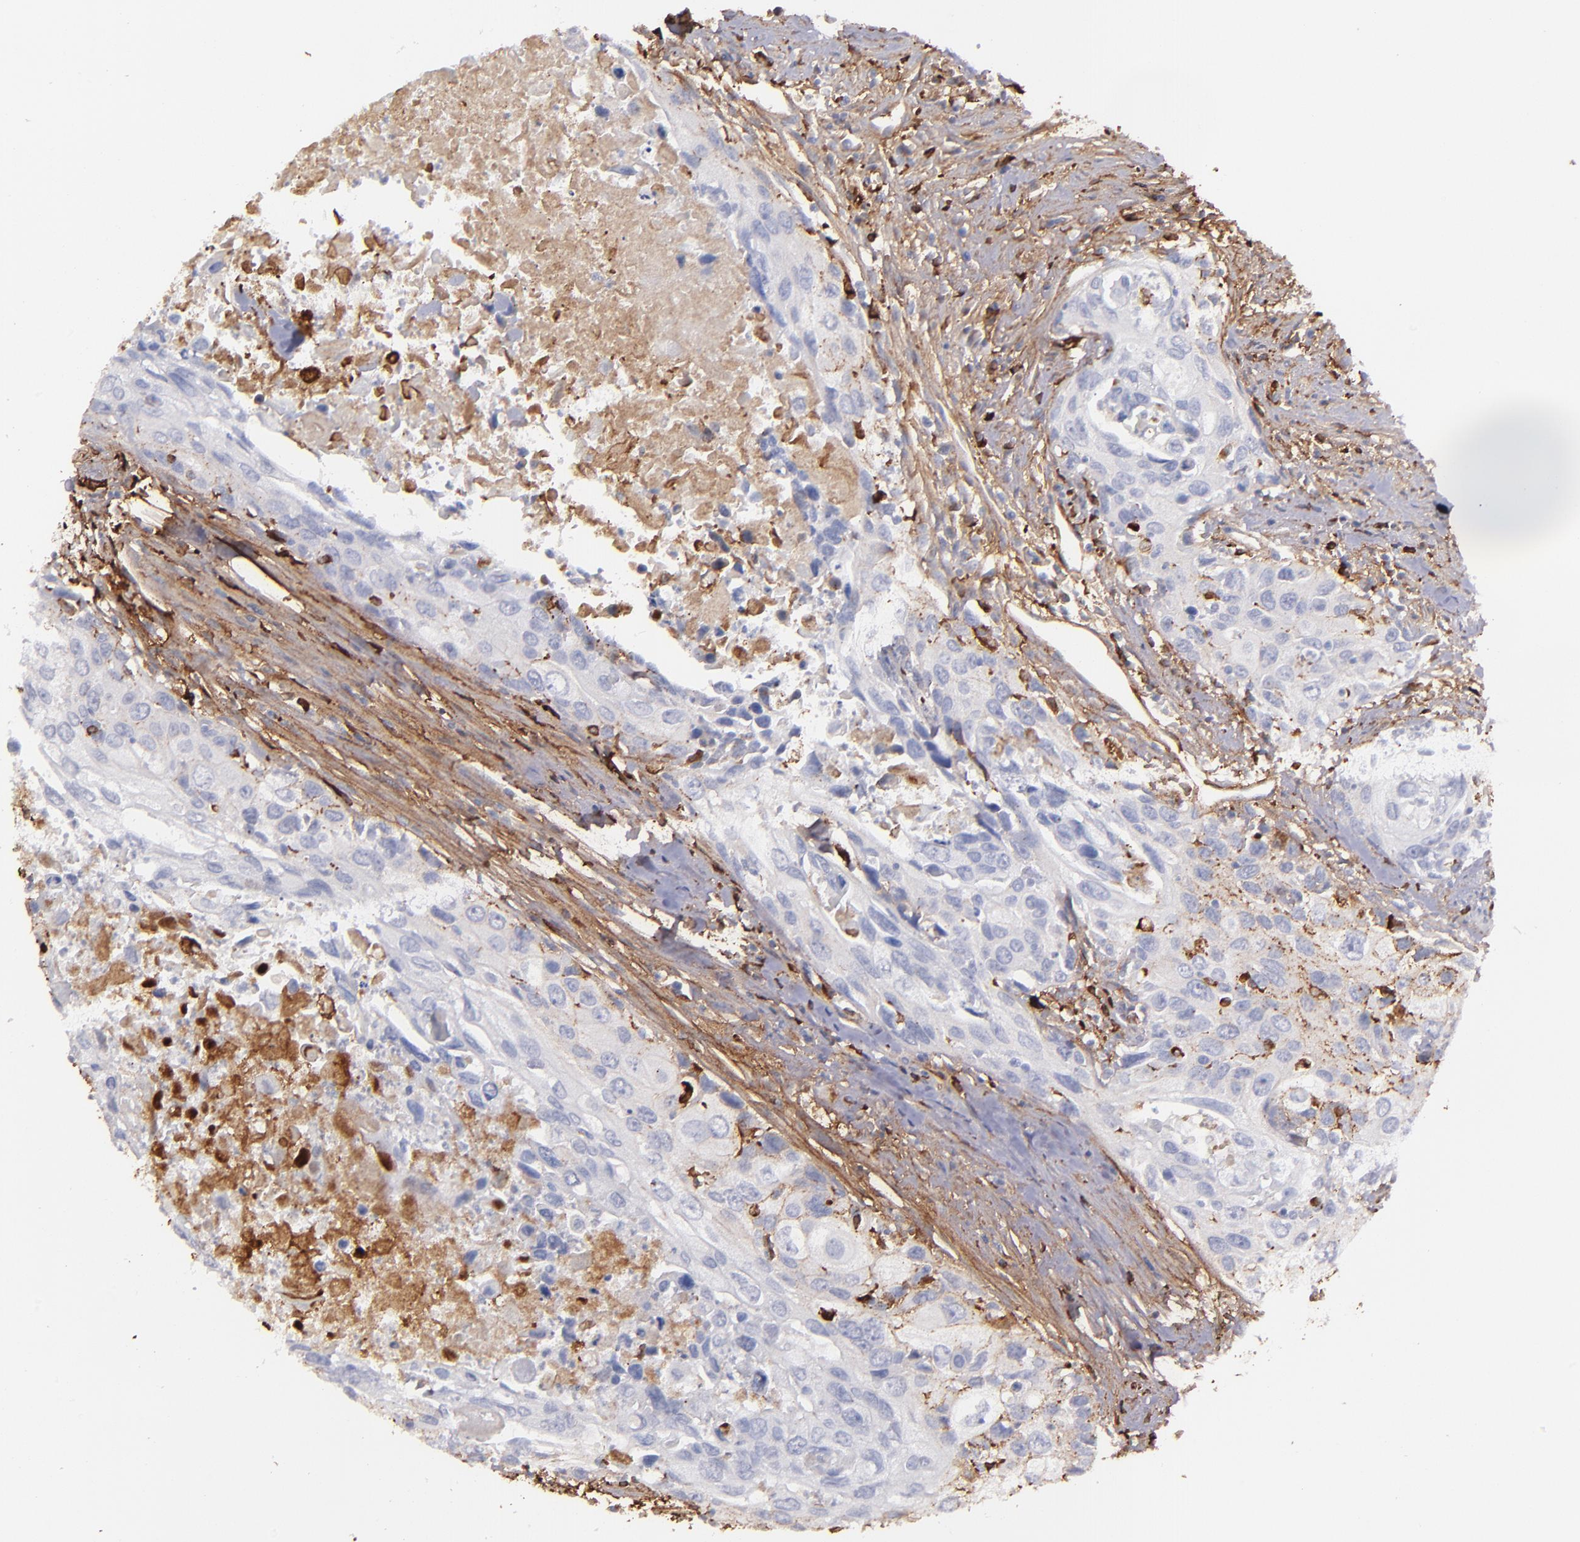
{"staining": {"intensity": "weak", "quantity": "<25%", "location": "cytoplasmic/membranous"}, "tissue": "urothelial cancer", "cell_type": "Tumor cells", "image_type": "cancer", "snomed": [{"axis": "morphology", "description": "Urothelial carcinoma, High grade"}, {"axis": "topography", "description": "Urinary bladder"}], "caption": "A photomicrograph of urothelial cancer stained for a protein shows no brown staining in tumor cells. The staining is performed using DAB brown chromogen with nuclei counter-stained in using hematoxylin.", "gene": "C1QA", "patient": {"sex": "male", "age": 71}}